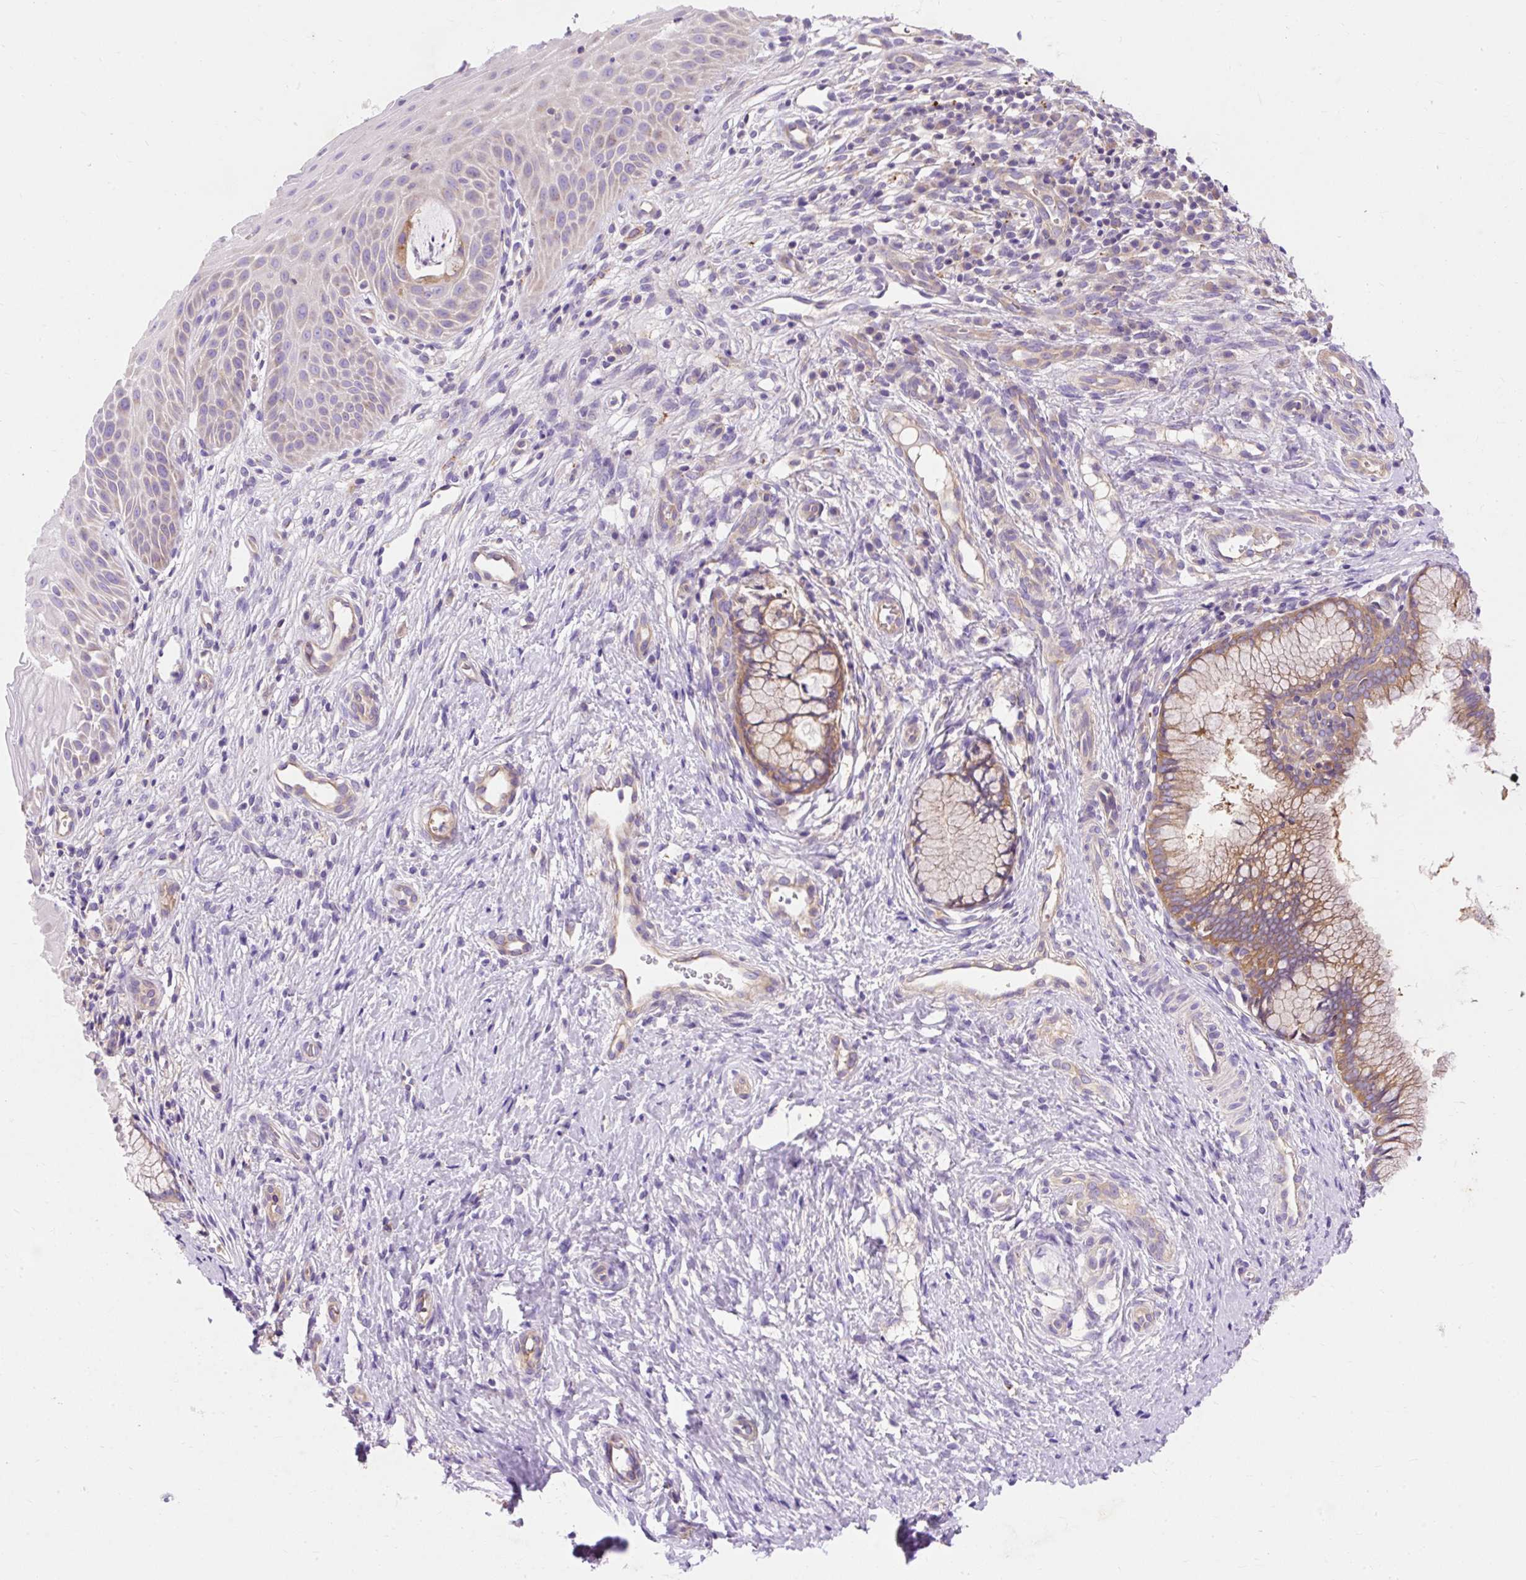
{"staining": {"intensity": "moderate", "quantity": ">75%", "location": "cytoplasmic/membranous"}, "tissue": "cervix", "cell_type": "Glandular cells", "image_type": "normal", "snomed": [{"axis": "morphology", "description": "Normal tissue, NOS"}, {"axis": "topography", "description": "Cervix"}], "caption": "Immunohistochemistry (IHC) micrograph of normal human cervix stained for a protein (brown), which shows medium levels of moderate cytoplasmic/membranous staining in about >75% of glandular cells.", "gene": "OR4K15", "patient": {"sex": "female", "age": 36}}